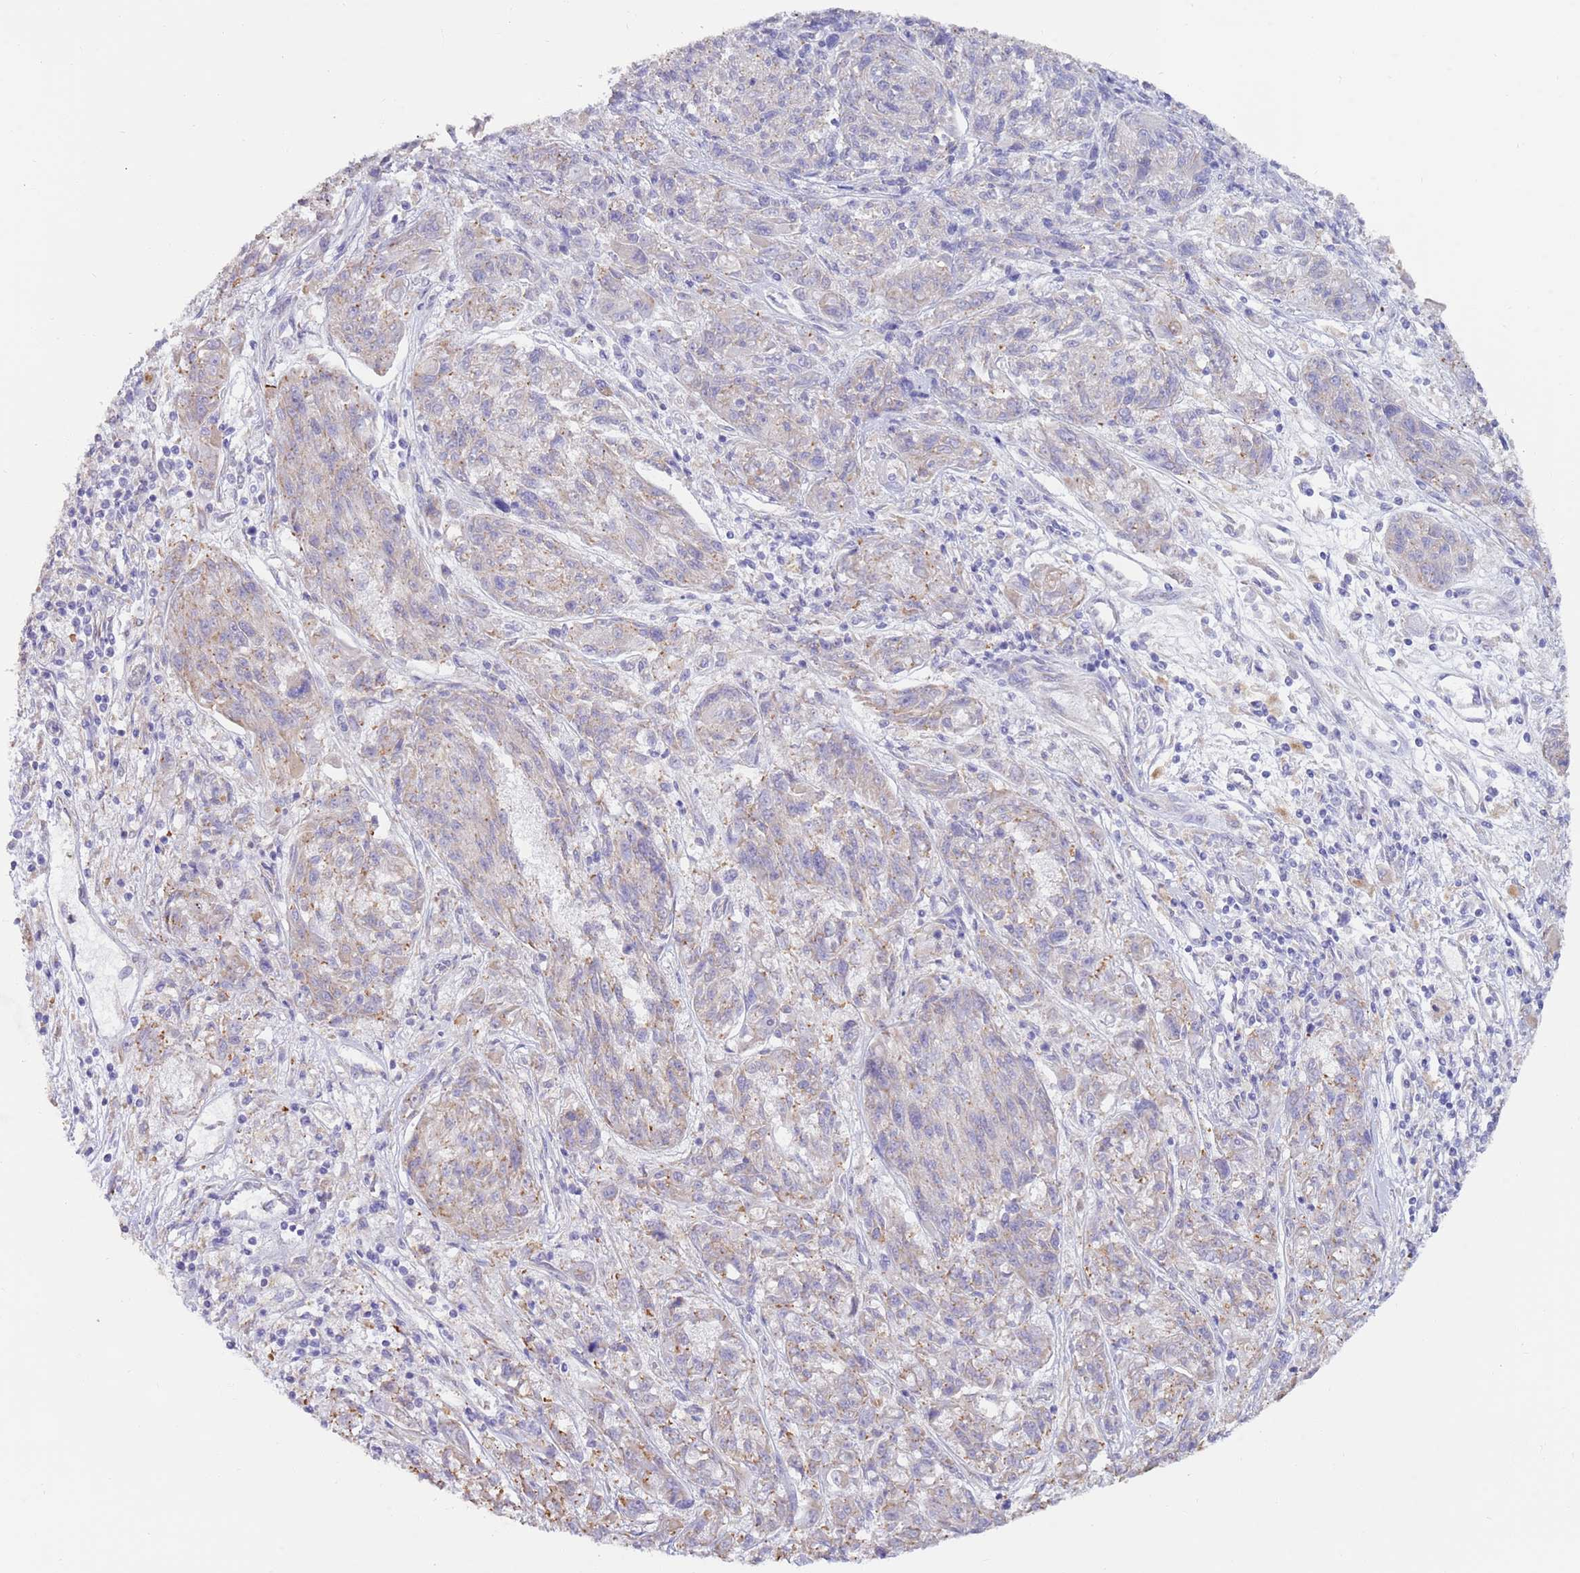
{"staining": {"intensity": "weak", "quantity": "<25%", "location": "cytoplasmic/membranous"}, "tissue": "melanoma", "cell_type": "Tumor cells", "image_type": "cancer", "snomed": [{"axis": "morphology", "description": "Malignant melanoma, NOS"}, {"axis": "topography", "description": "Skin"}], "caption": "This is an immunohistochemistry (IHC) histopathology image of human melanoma. There is no positivity in tumor cells.", "gene": "CCDC149", "patient": {"sex": "male", "age": 53}}